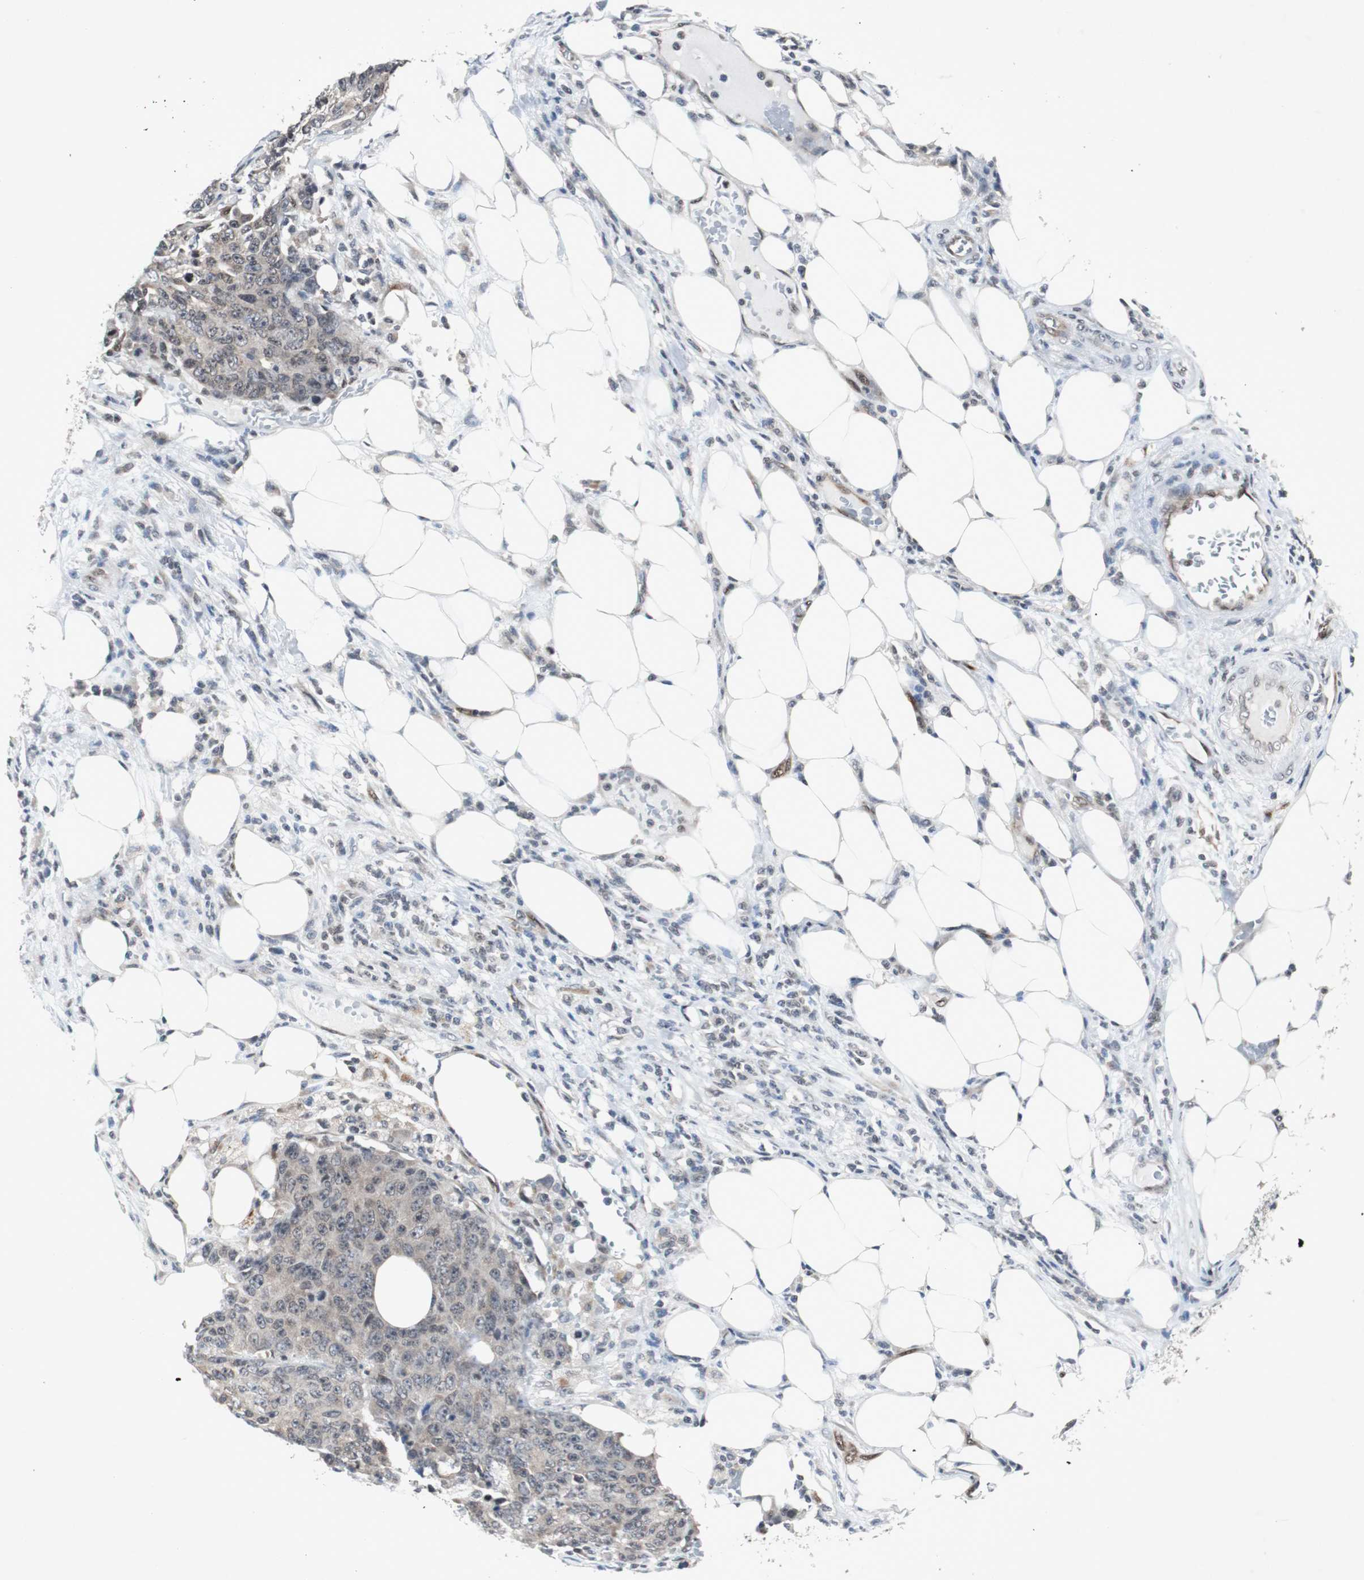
{"staining": {"intensity": "weak", "quantity": "<25%", "location": "nuclear"}, "tissue": "colorectal cancer", "cell_type": "Tumor cells", "image_type": "cancer", "snomed": [{"axis": "morphology", "description": "Adenocarcinoma, NOS"}, {"axis": "topography", "description": "Colon"}], "caption": "Colorectal adenocarcinoma stained for a protein using immunohistochemistry (IHC) shows no positivity tumor cells.", "gene": "SMAD1", "patient": {"sex": "female", "age": 86}}